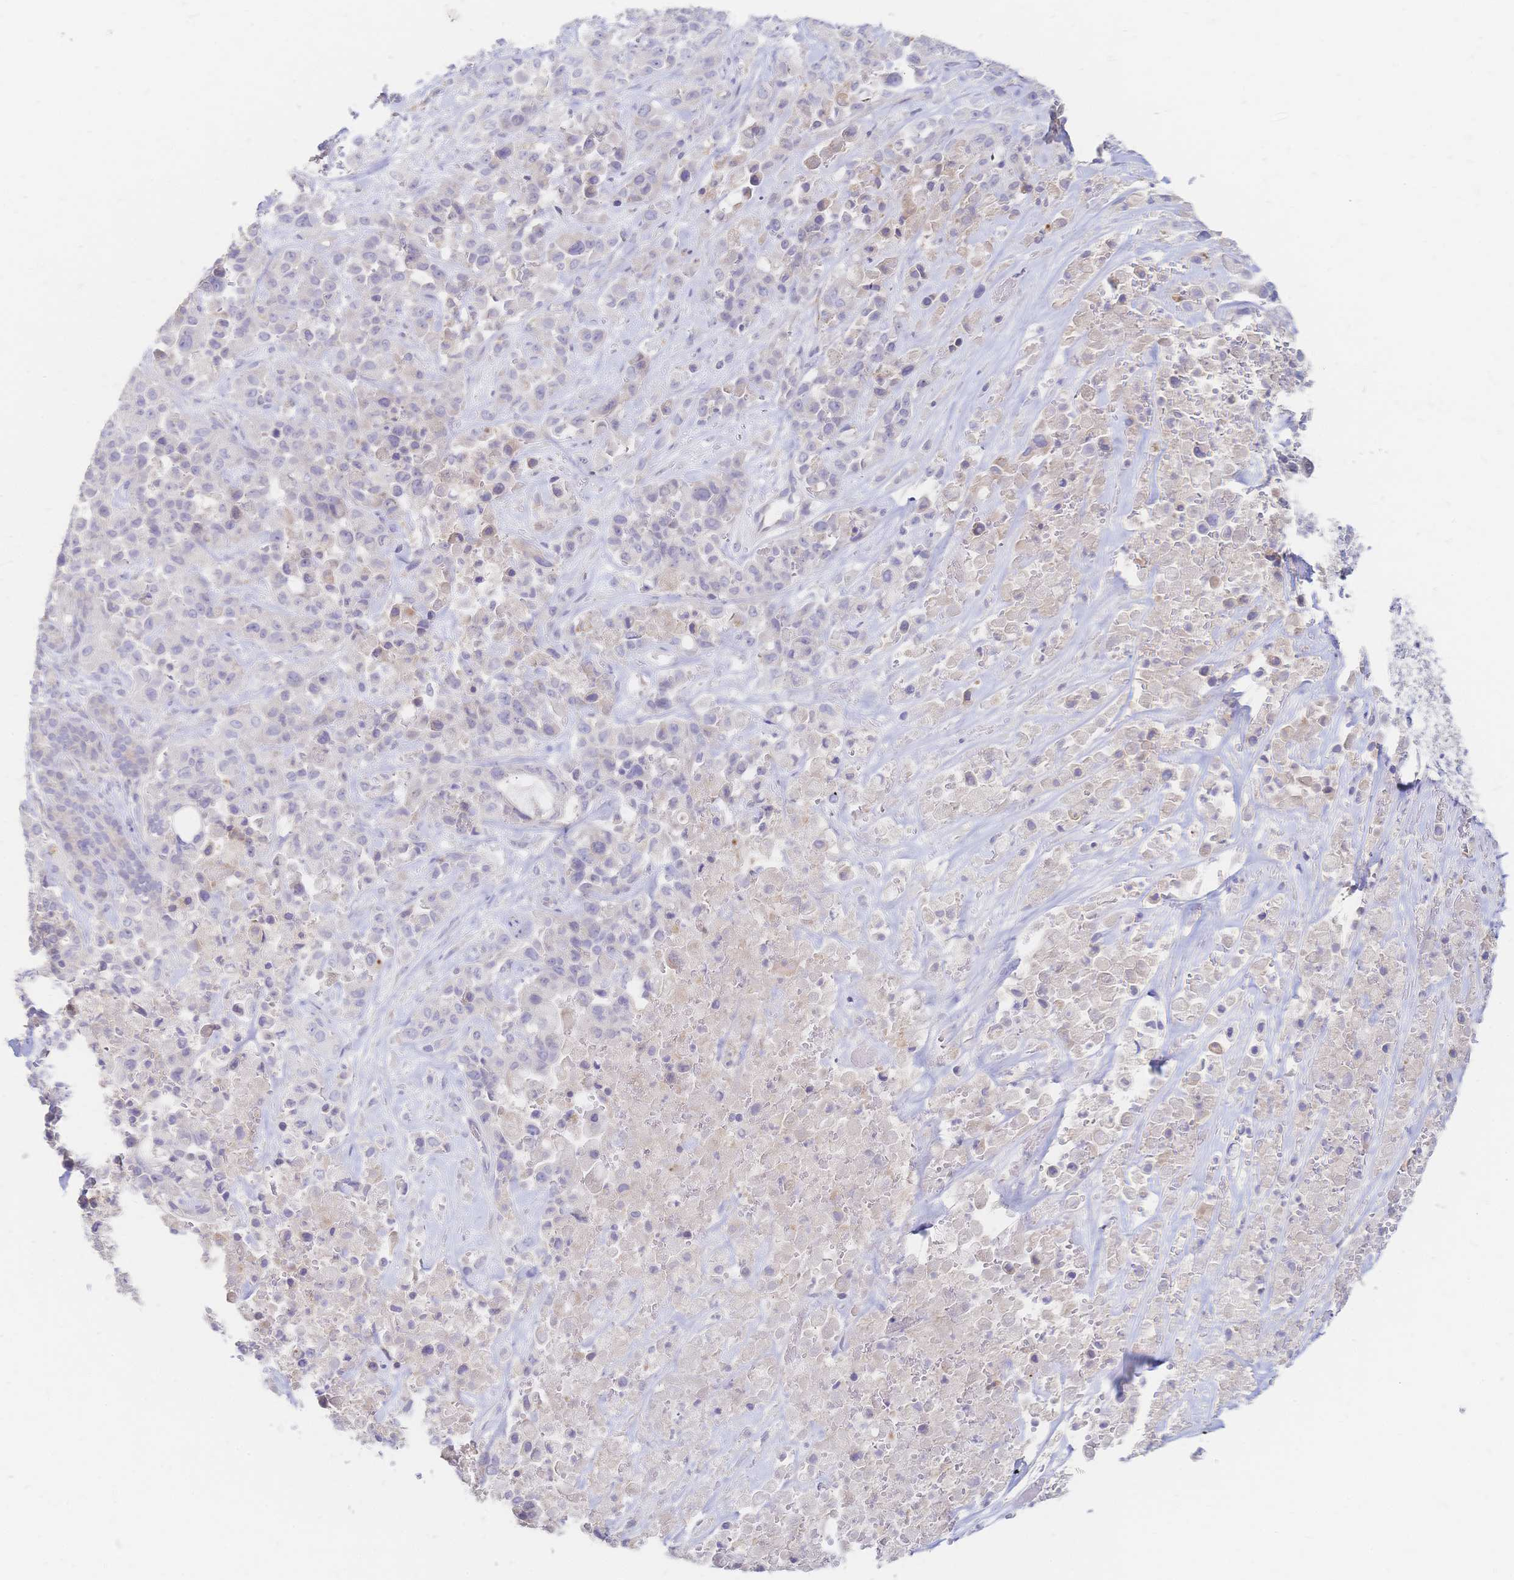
{"staining": {"intensity": "negative", "quantity": "none", "location": "none"}, "tissue": "pancreatic cancer", "cell_type": "Tumor cells", "image_type": "cancer", "snomed": [{"axis": "morphology", "description": "Adenocarcinoma, NOS"}, {"axis": "topography", "description": "Pancreas"}], "caption": "Adenocarcinoma (pancreatic) was stained to show a protein in brown. There is no significant positivity in tumor cells.", "gene": "VWC2L", "patient": {"sex": "male", "age": 44}}